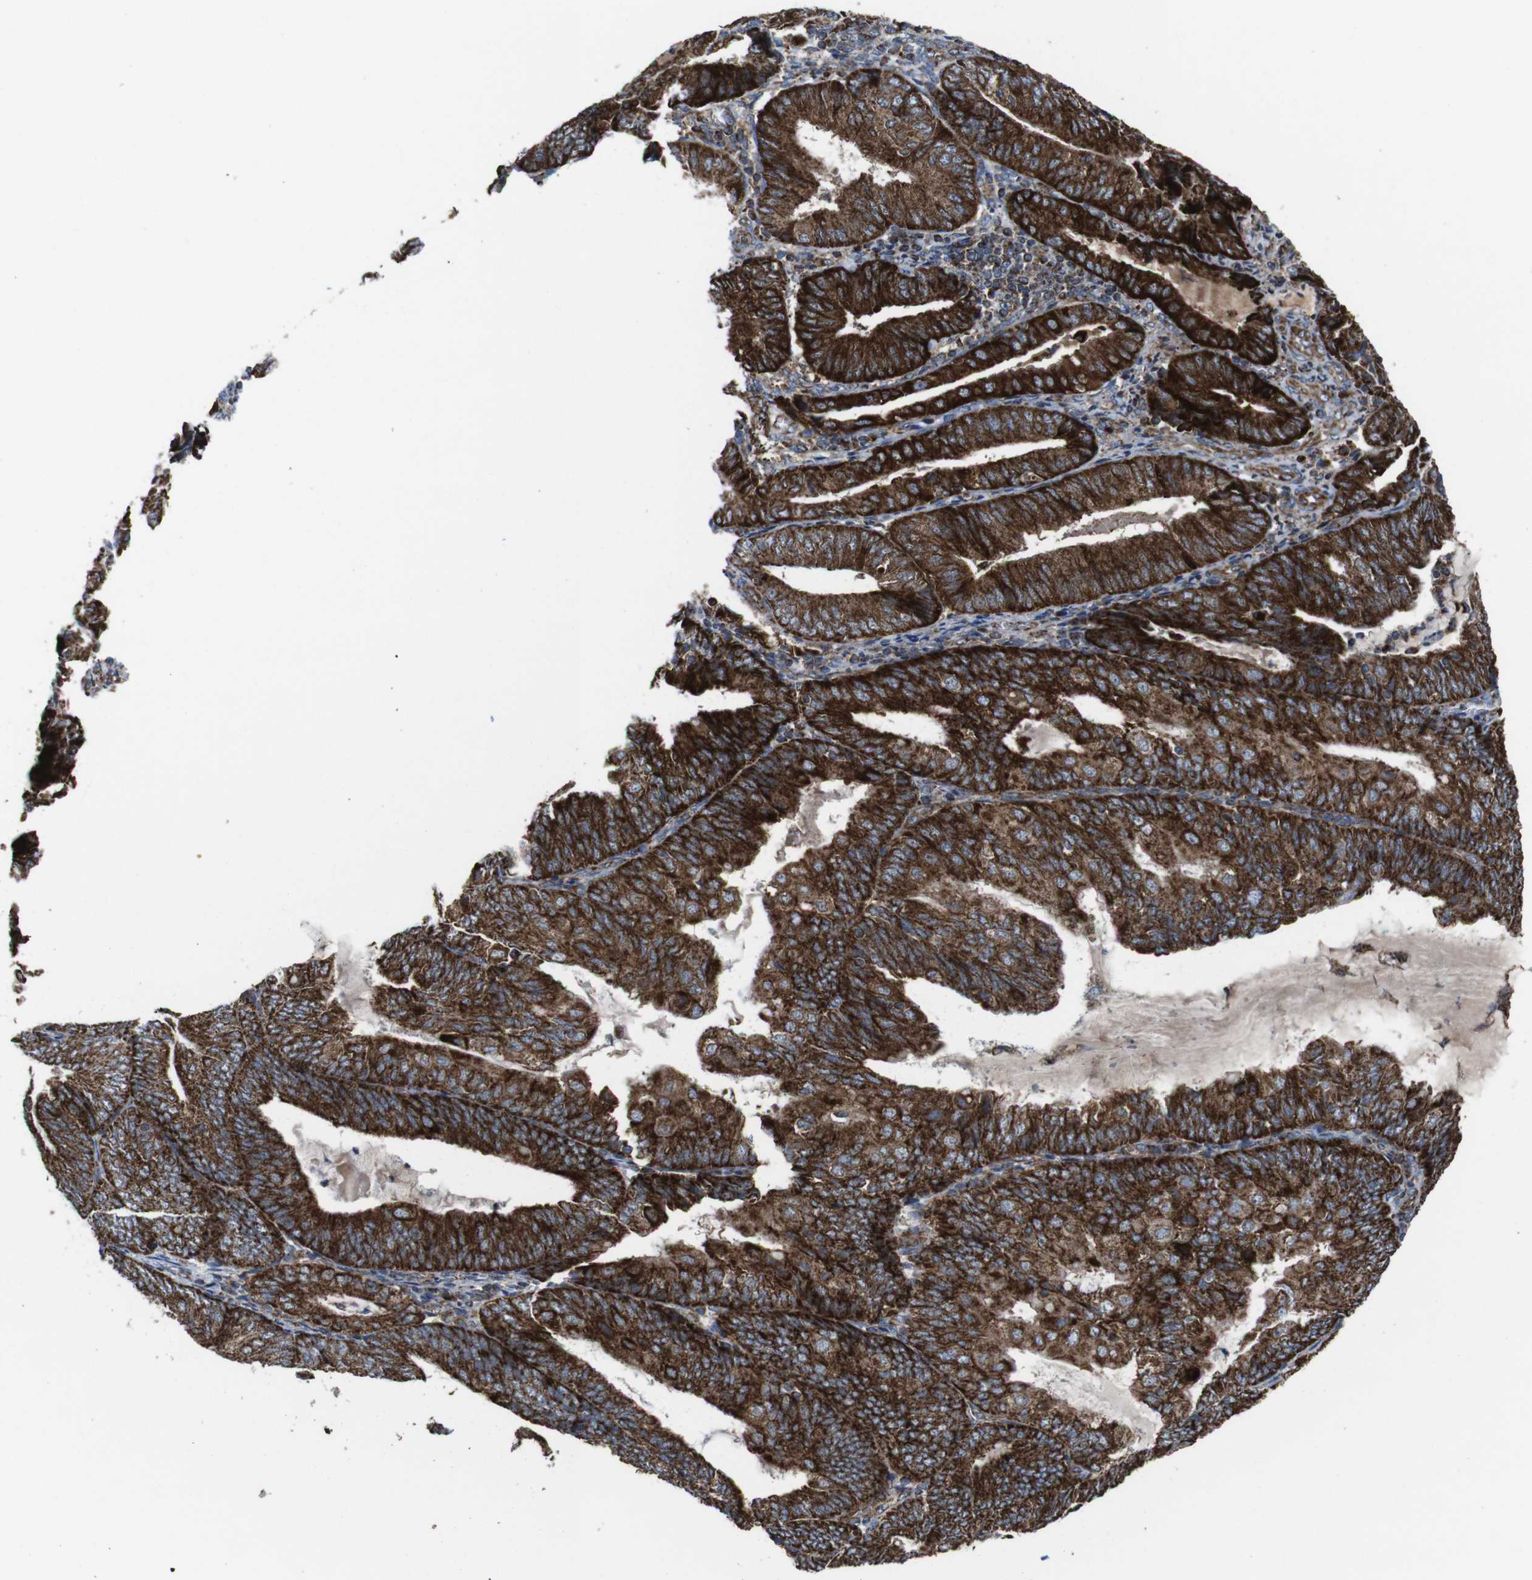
{"staining": {"intensity": "strong", "quantity": ">75%", "location": "cytoplasmic/membranous"}, "tissue": "endometrial cancer", "cell_type": "Tumor cells", "image_type": "cancer", "snomed": [{"axis": "morphology", "description": "Adenocarcinoma, NOS"}, {"axis": "topography", "description": "Endometrium"}], "caption": "About >75% of tumor cells in endometrial cancer (adenocarcinoma) exhibit strong cytoplasmic/membranous protein staining as visualized by brown immunohistochemical staining.", "gene": "HK1", "patient": {"sex": "female", "age": 81}}